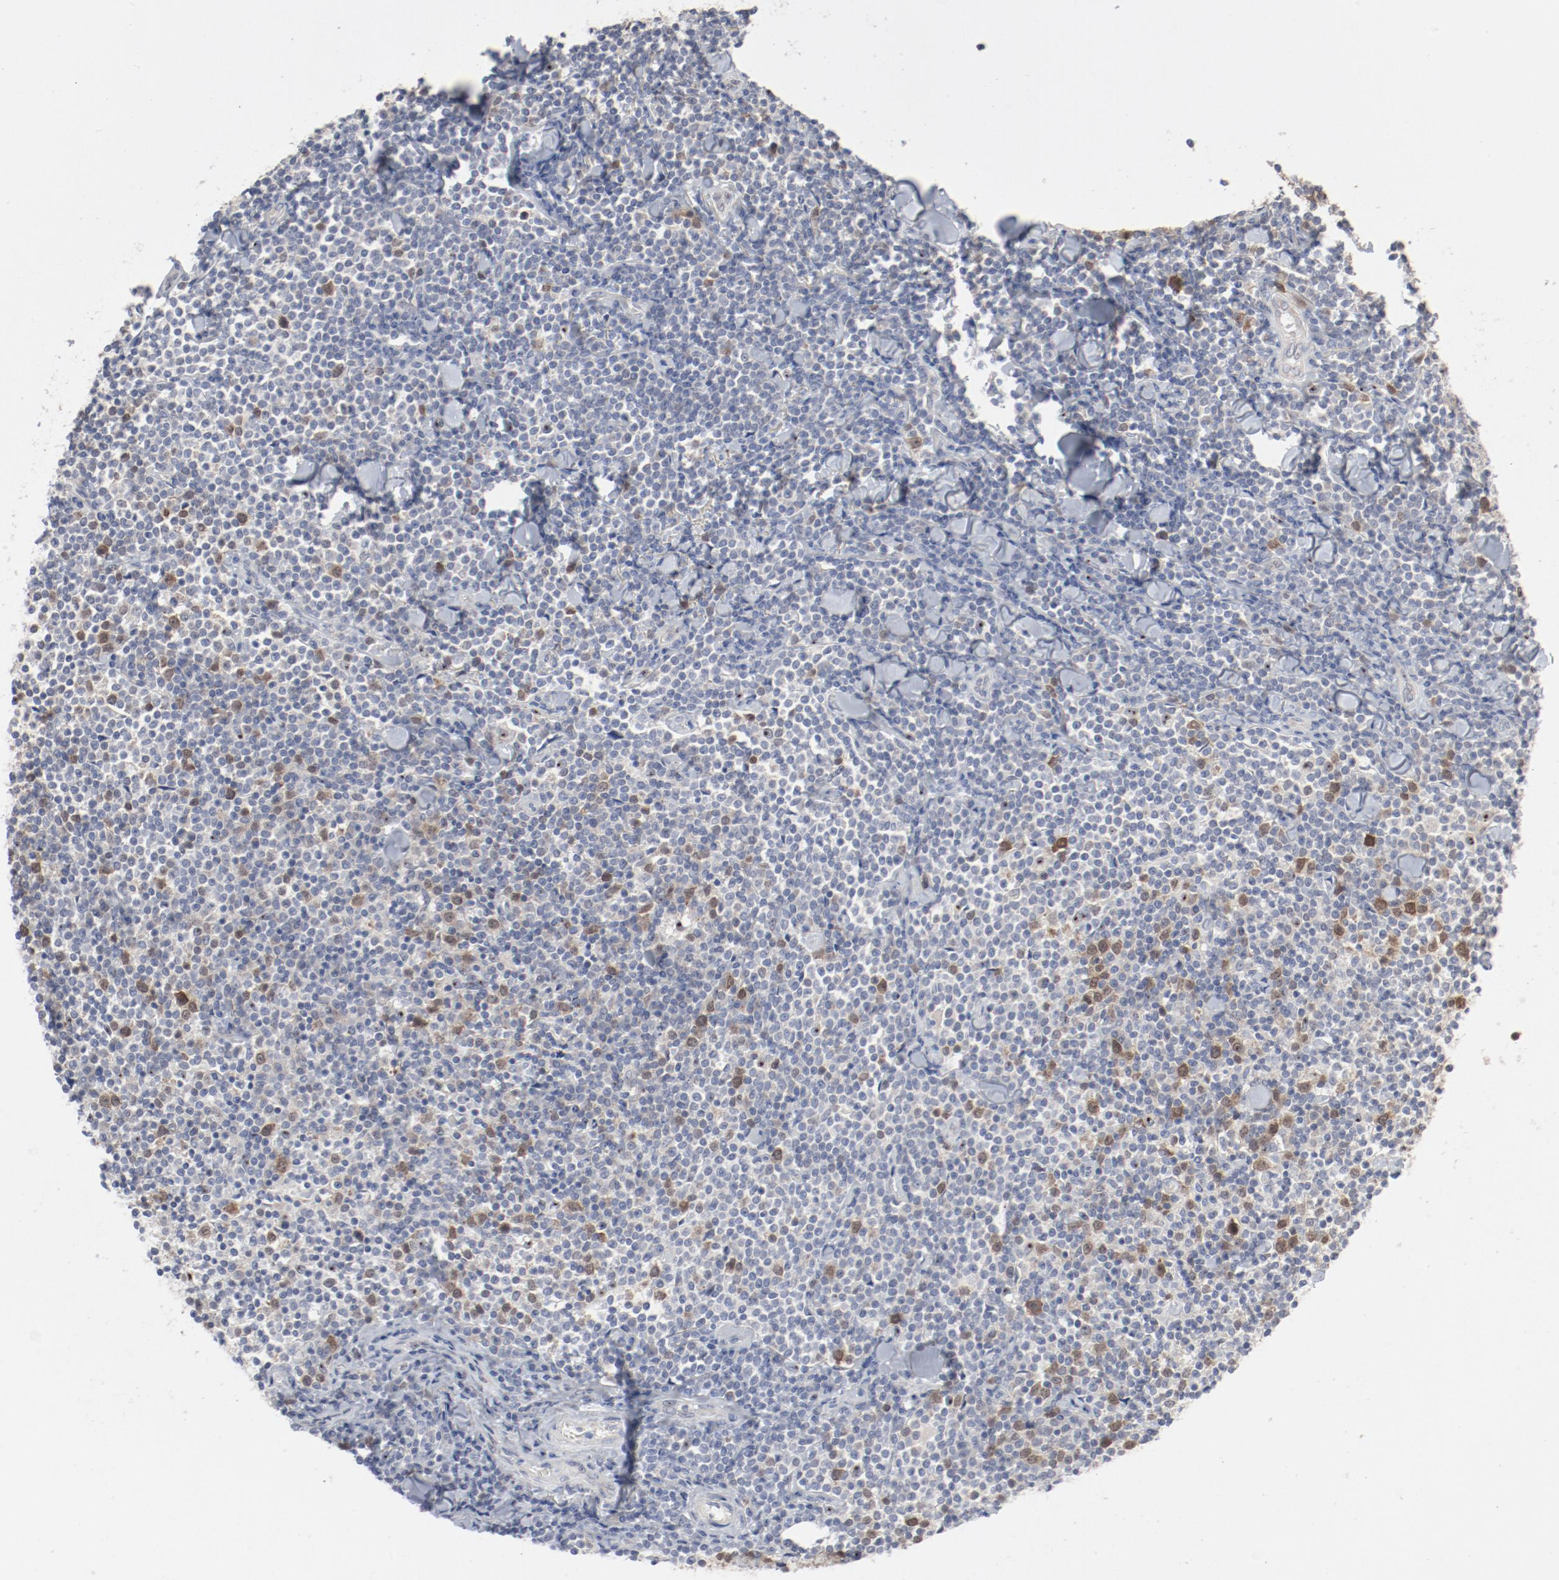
{"staining": {"intensity": "moderate", "quantity": "25%-75%", "location": "nuclear"}, "tissue": "lymphoma", "cell_type": "Tumor cells", "image_type": "cancer", "snomed": [{"axis": "morphology", "description": "Malignant lymphoma, non-Hodgkin's type, Low grade"}, {"axis": "topography", "description": "Soft tissue"}], "caption": "The image demonstrates staining of lymphoma, revealing moderate nuclear protein staining (brown color) within tumor cells.", "gene": "CDK1", "patient": {"sex": "male", "age": 92}}